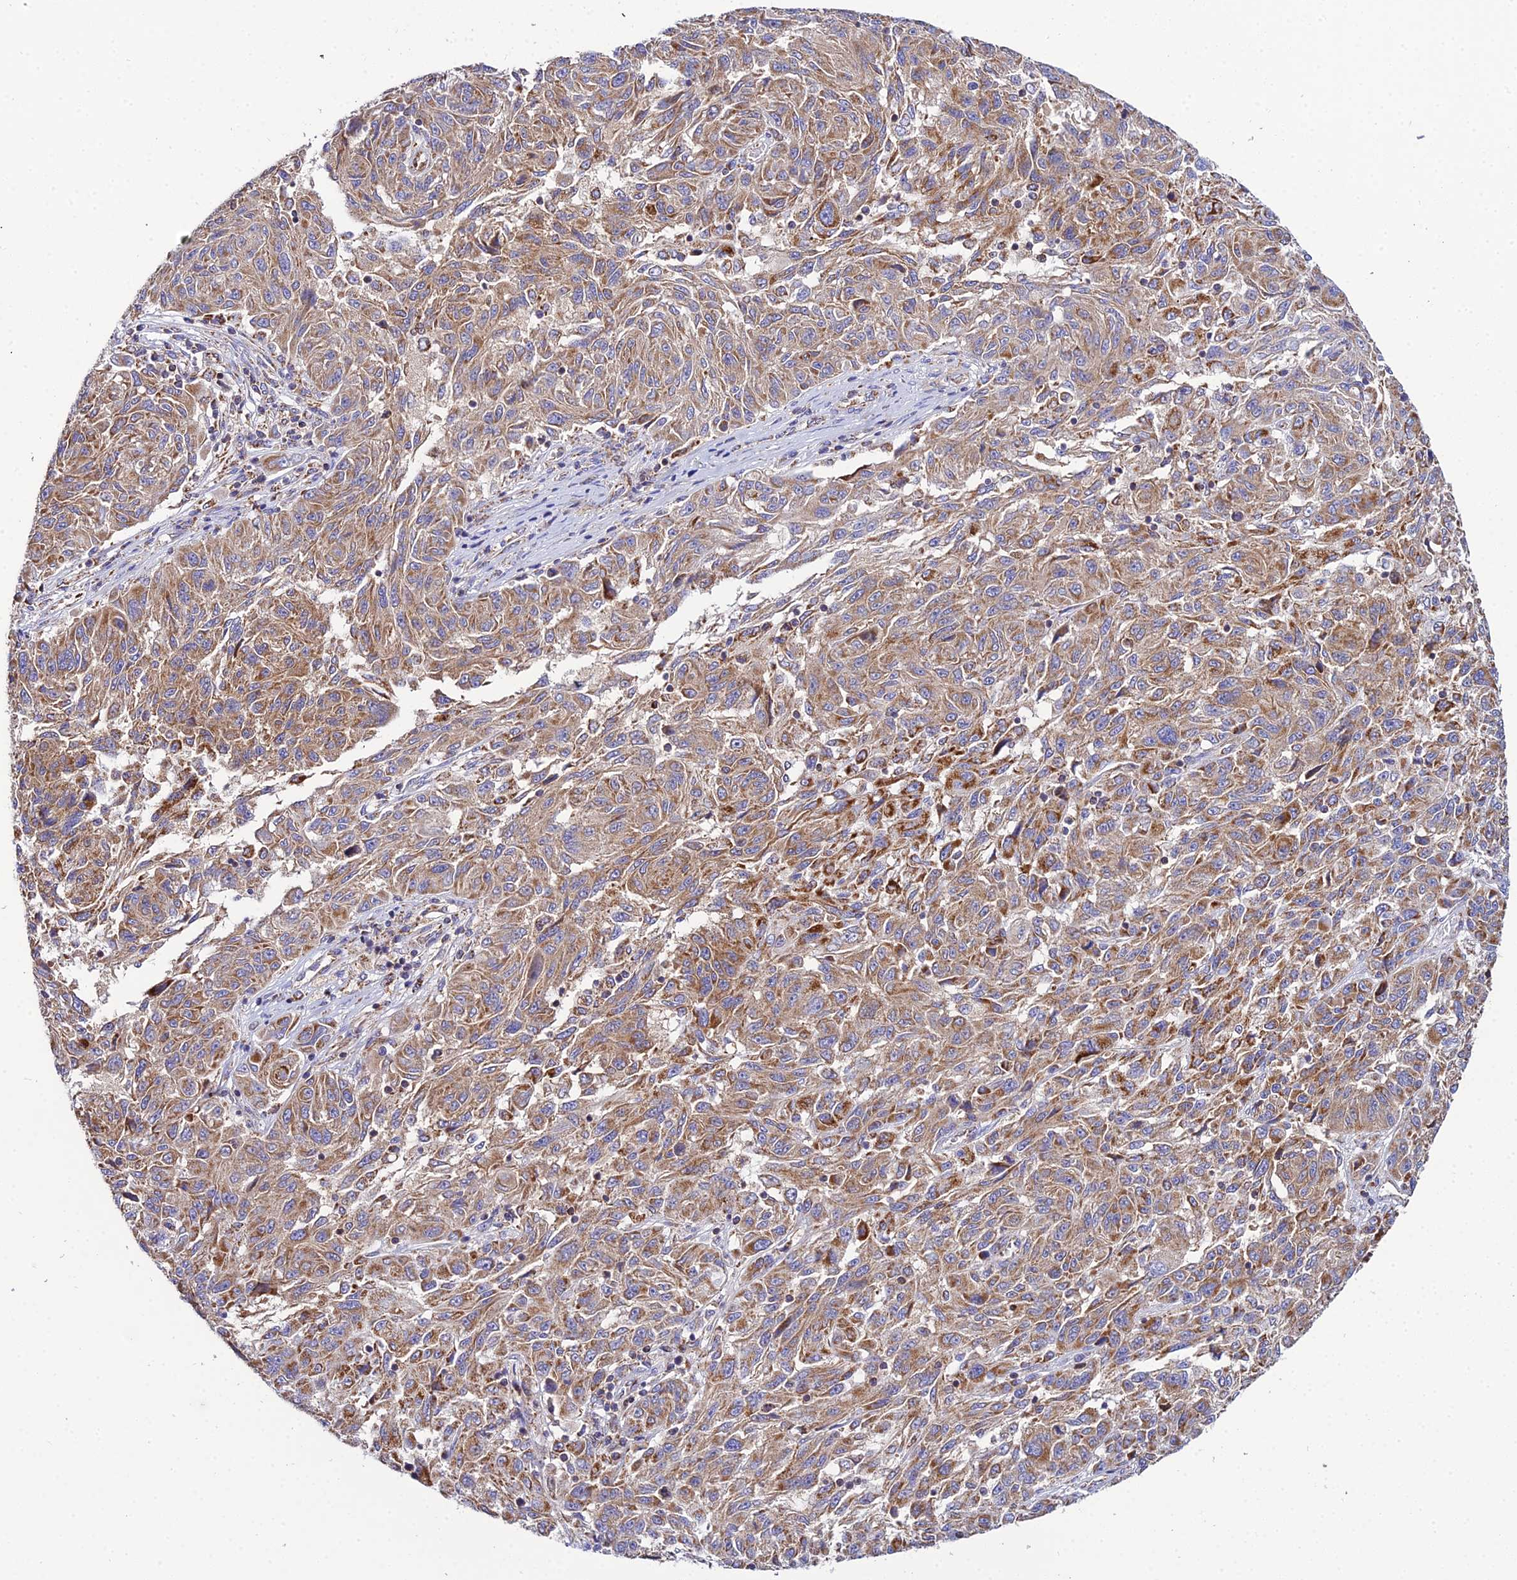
{"staining": {"intensity": "moderate", "quantity": ">75%", "location": "cytoplasmic/membranous"}, "tissue": "melanoma", "cell_type": "Tumor cells", "image_type": "cancer", "snomed": [{"axis": "morphology", "description": "Malignant melanoma, NOS"}, {"axis": "topography", "description": "Skin"}], "caption": "IHC (DAB) staining of human melanoma reveals moderate cytoplasmic/membranous protein staining in approximately >75% of tumor cells.", "gene": "NIPSNAP3A", "patient": {"sex": "male", "age": 53}}